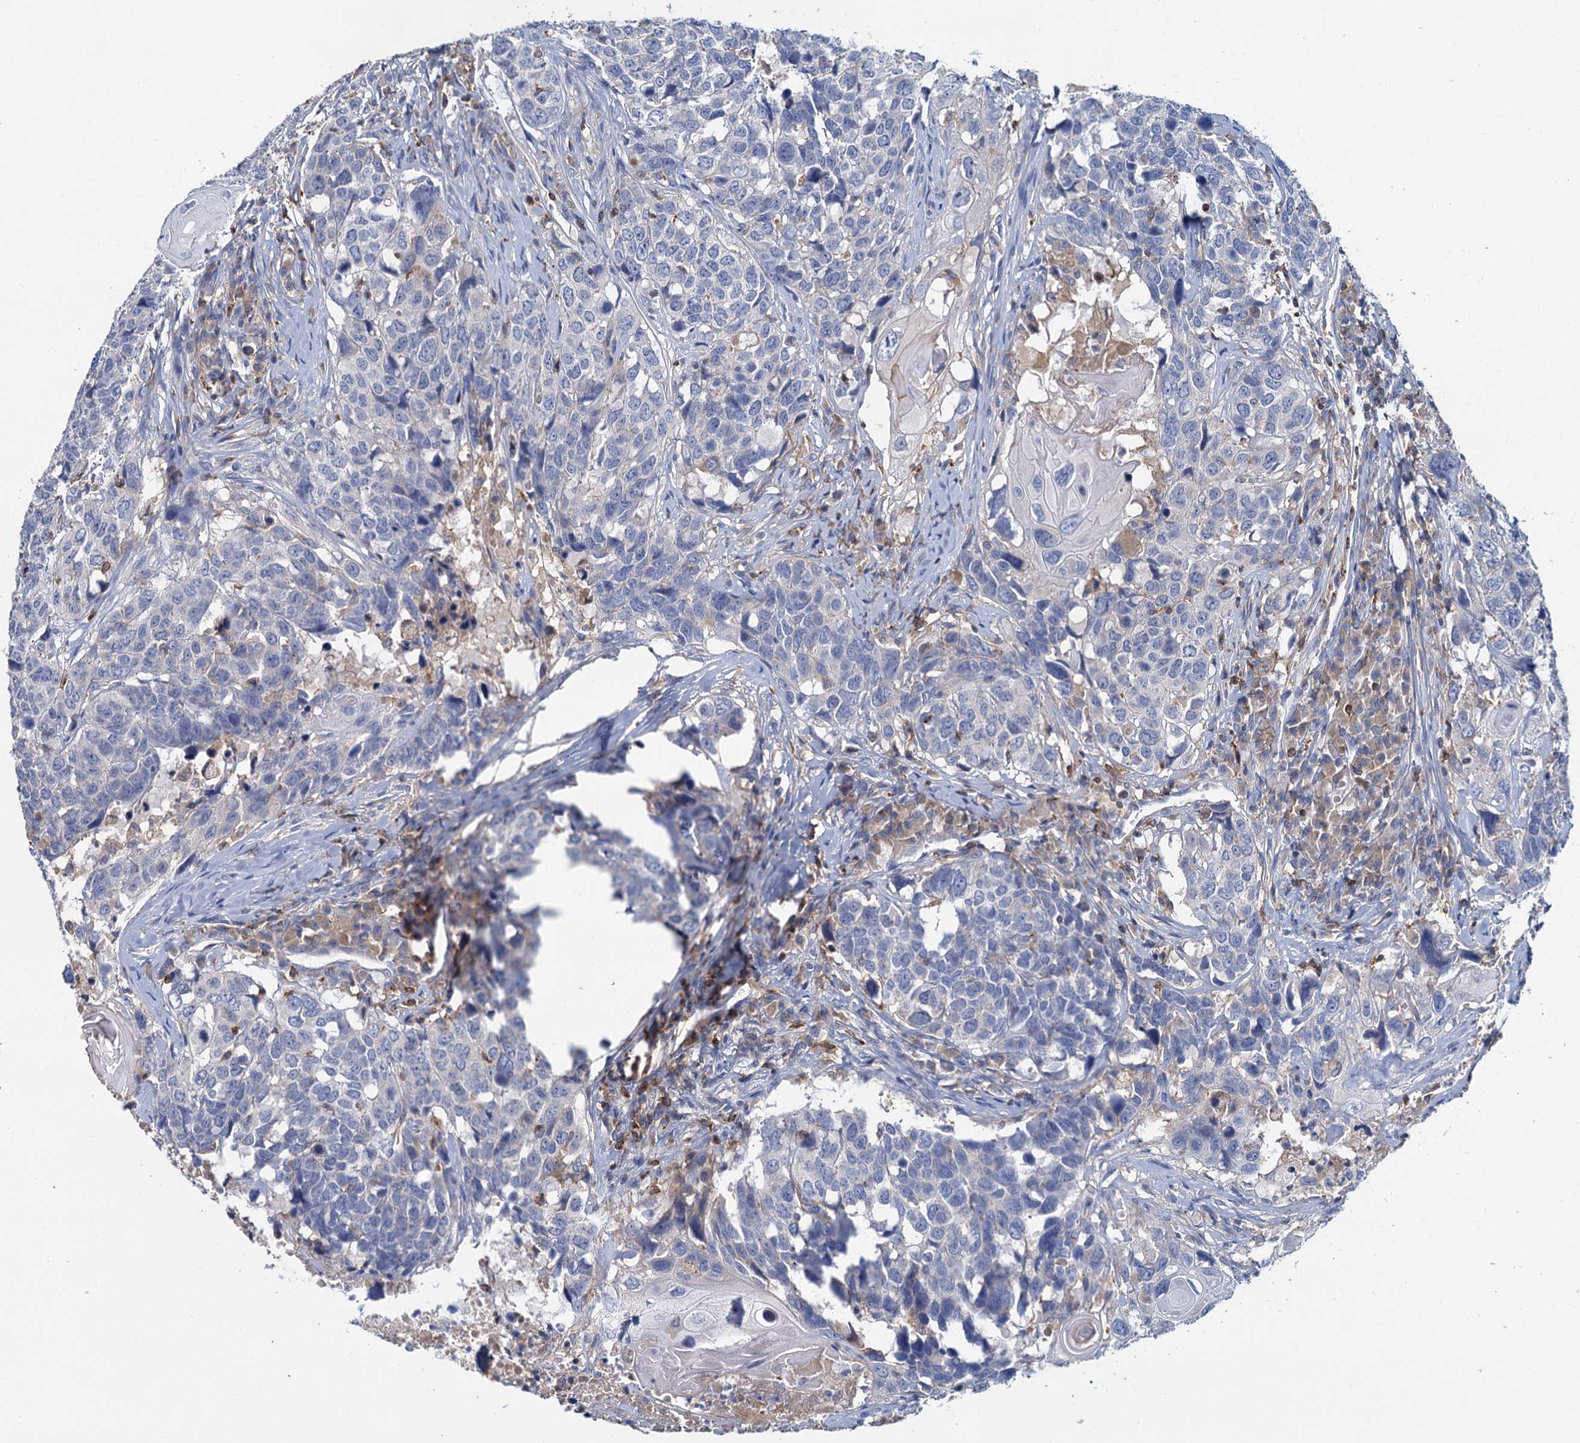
{"staining": {"intensity": "negative", "quantity": "none", "location": "none"}, "tissue": "head and neck cancer", "cell_type": "Tumor cells", "image_type": "cancer", "snomed": [{"axis": "morphology", "description": "Squamous cell carcinoma, NOS"}, {"axis": "topography", "description": "Head-Neck"}], "caption": "High magnification brightfield microscopy of squamous cell carcinoma (head and neck) stained with DAB (brown) and counterstained with hematoxylin (blue): tumor cells show no significant positivity.", "gene": "FGFR2", "patient": {"sex": "male", "age": 66}}